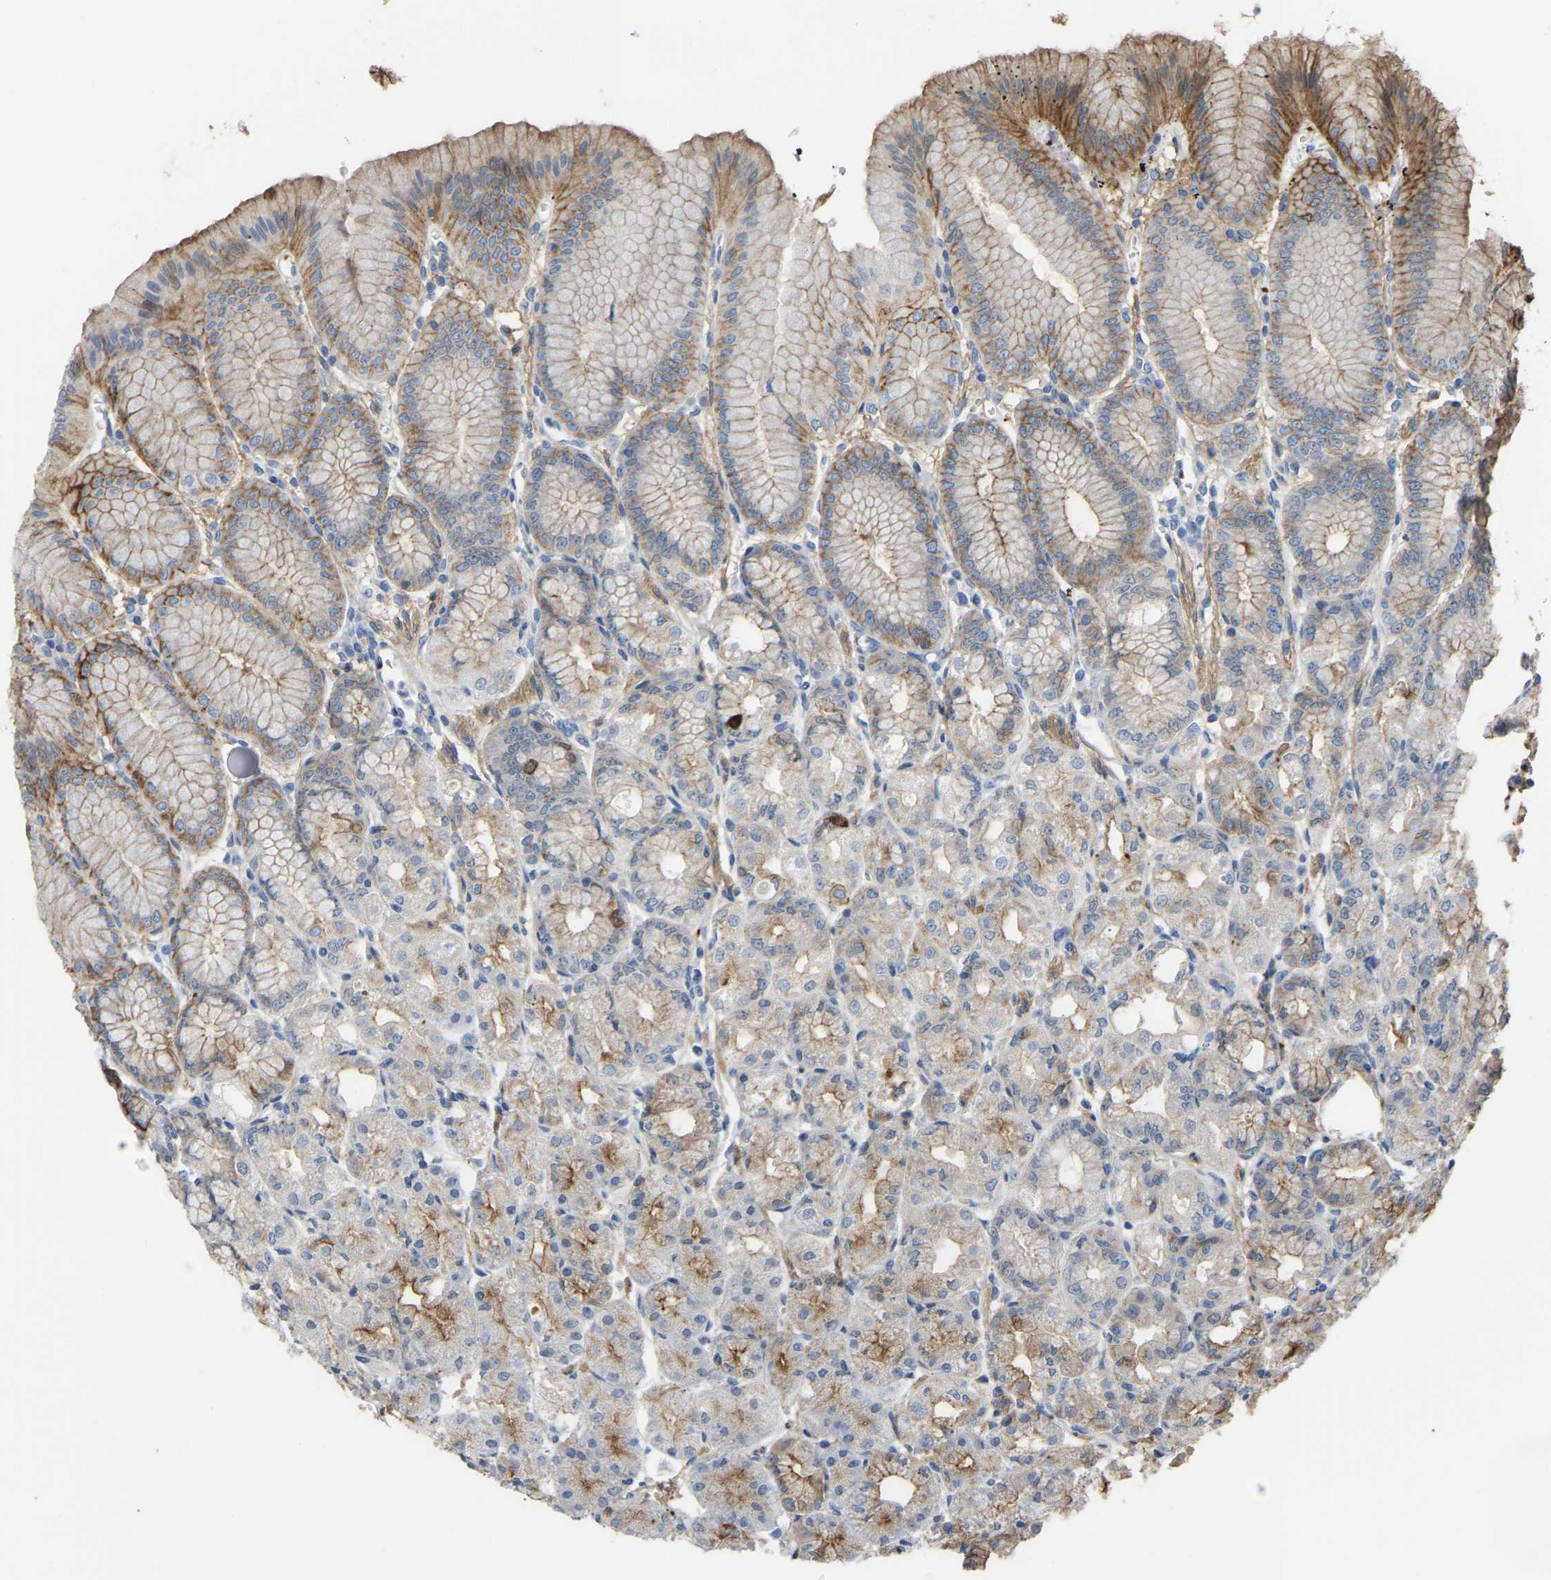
{"staining": {"intensity": "moderate", "quantity": "25%-75%", "location": "cytoplasmic/membranous"}, "tissue": "stomach", "cell_type": "Glandular cells", "image_type": "normal", "snomed": [{"axis": "morphology", "description": "Normal tissue, NOS"}, {"axis": "topography", "description": "Stomach, lower"}], "caption": "A brown stain shows moderate cytoplasmic/membranous positivity of a protein in glandular cells of normal stomach. The staining was performed using DAB, with brown indicating positive protein expression. Nuclei are stained blue with hematoxylin.", "gene": "ZNF449", "patient": {"sex": "male", "age": 71}}